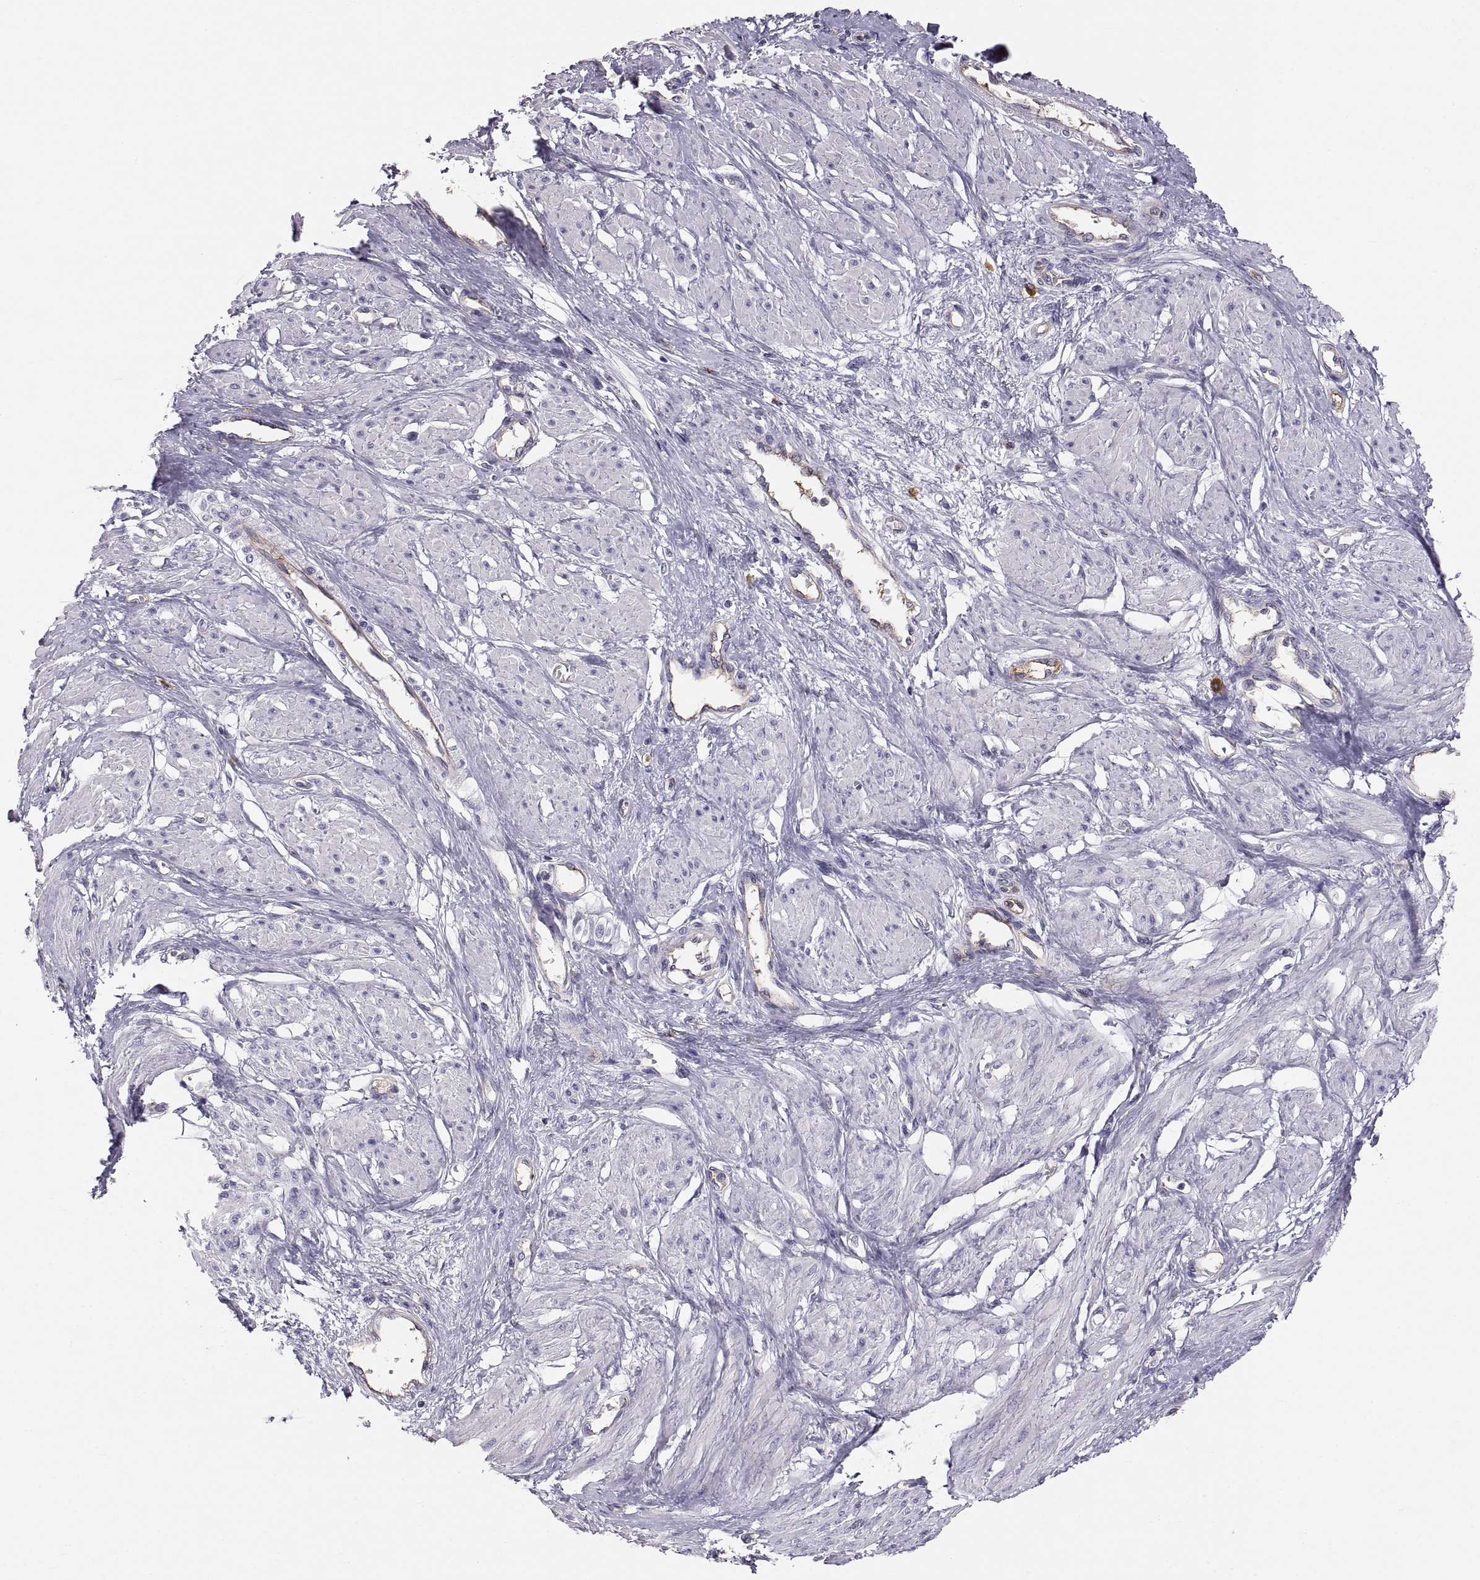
{"staining": {"intensity": "negative", "quantity": "none", "location": "none"}, "tissue": "smooth muscle", "cell_type": "Smooth muscle cells", "image_type": "normal", "snomed": [{"axis": "morphology", "description": "Normal tissue, NOS"}, {"axis": "topography", "description": "Smooth muscle"}, {"axis": "topography", "description": "Uterus"}], "caption": "DAB immunohistochemical staining of benign human smooth muscle exhibits no significant expression in smooth muscle cells.", "gene": "RALB", "patient": {"sex": "female", "age": 39}}